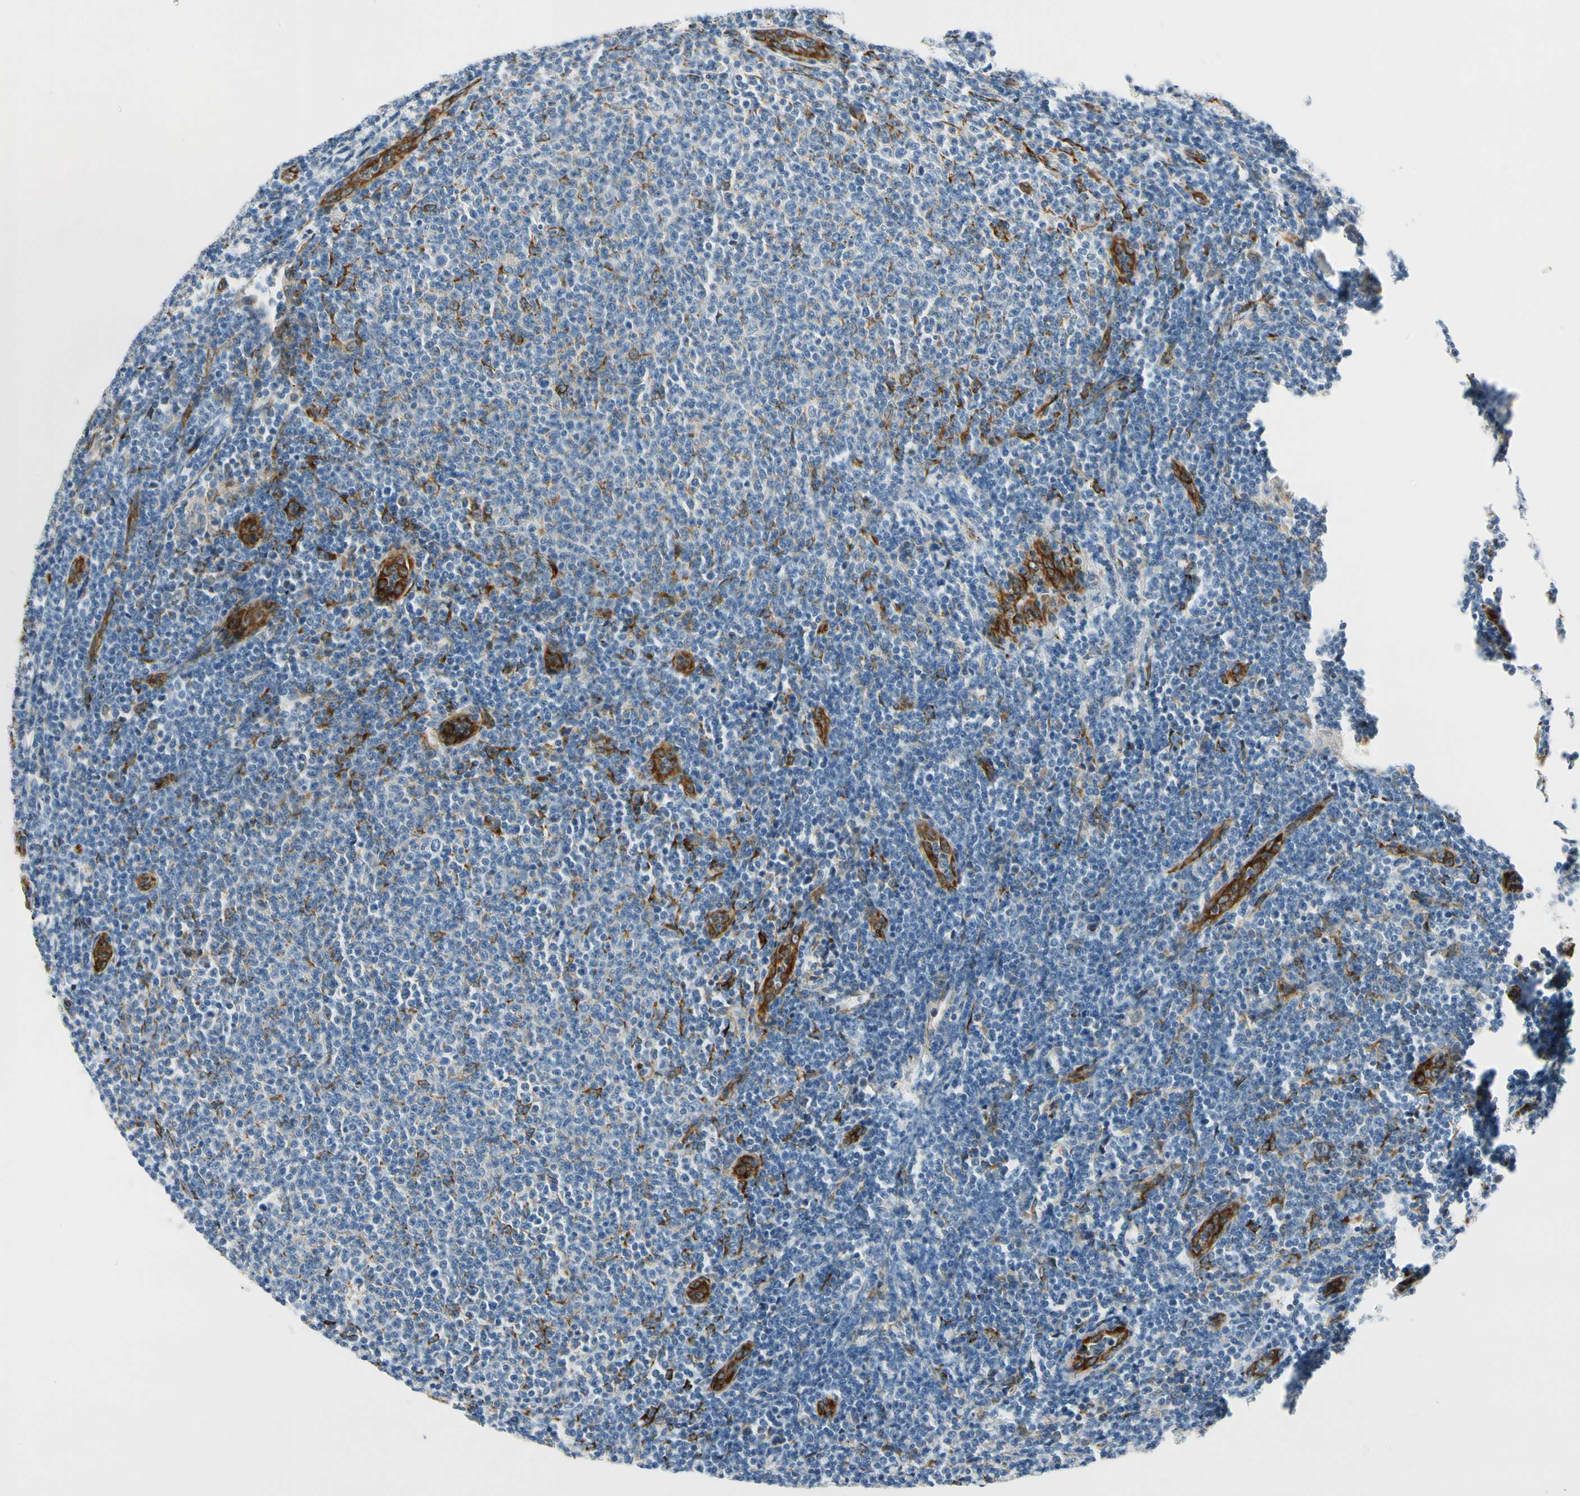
{"staining": {"intensity": "weak", "quantity": "<25%", "location": "cytoplasmic/membranous"}, "tissue": "lymphoma", "cell_type": "Tumor cells", "image_type": "cancer", "snomed": [{"axis": "morphology", "description": "Malignant lymphoma, non-Hodgkin's type, Low grade"}, {"axis": "topography", "description": "Lymph node"}], "caption": "Tumor cells are negative for brown protein staining in low-grade malignant lymphoma, non-Hodgkin's type. (IHC, brightfield microscopy, high magnification).", "gene": "FKBP7", "patient": {"sex": "male", "age": 66}}